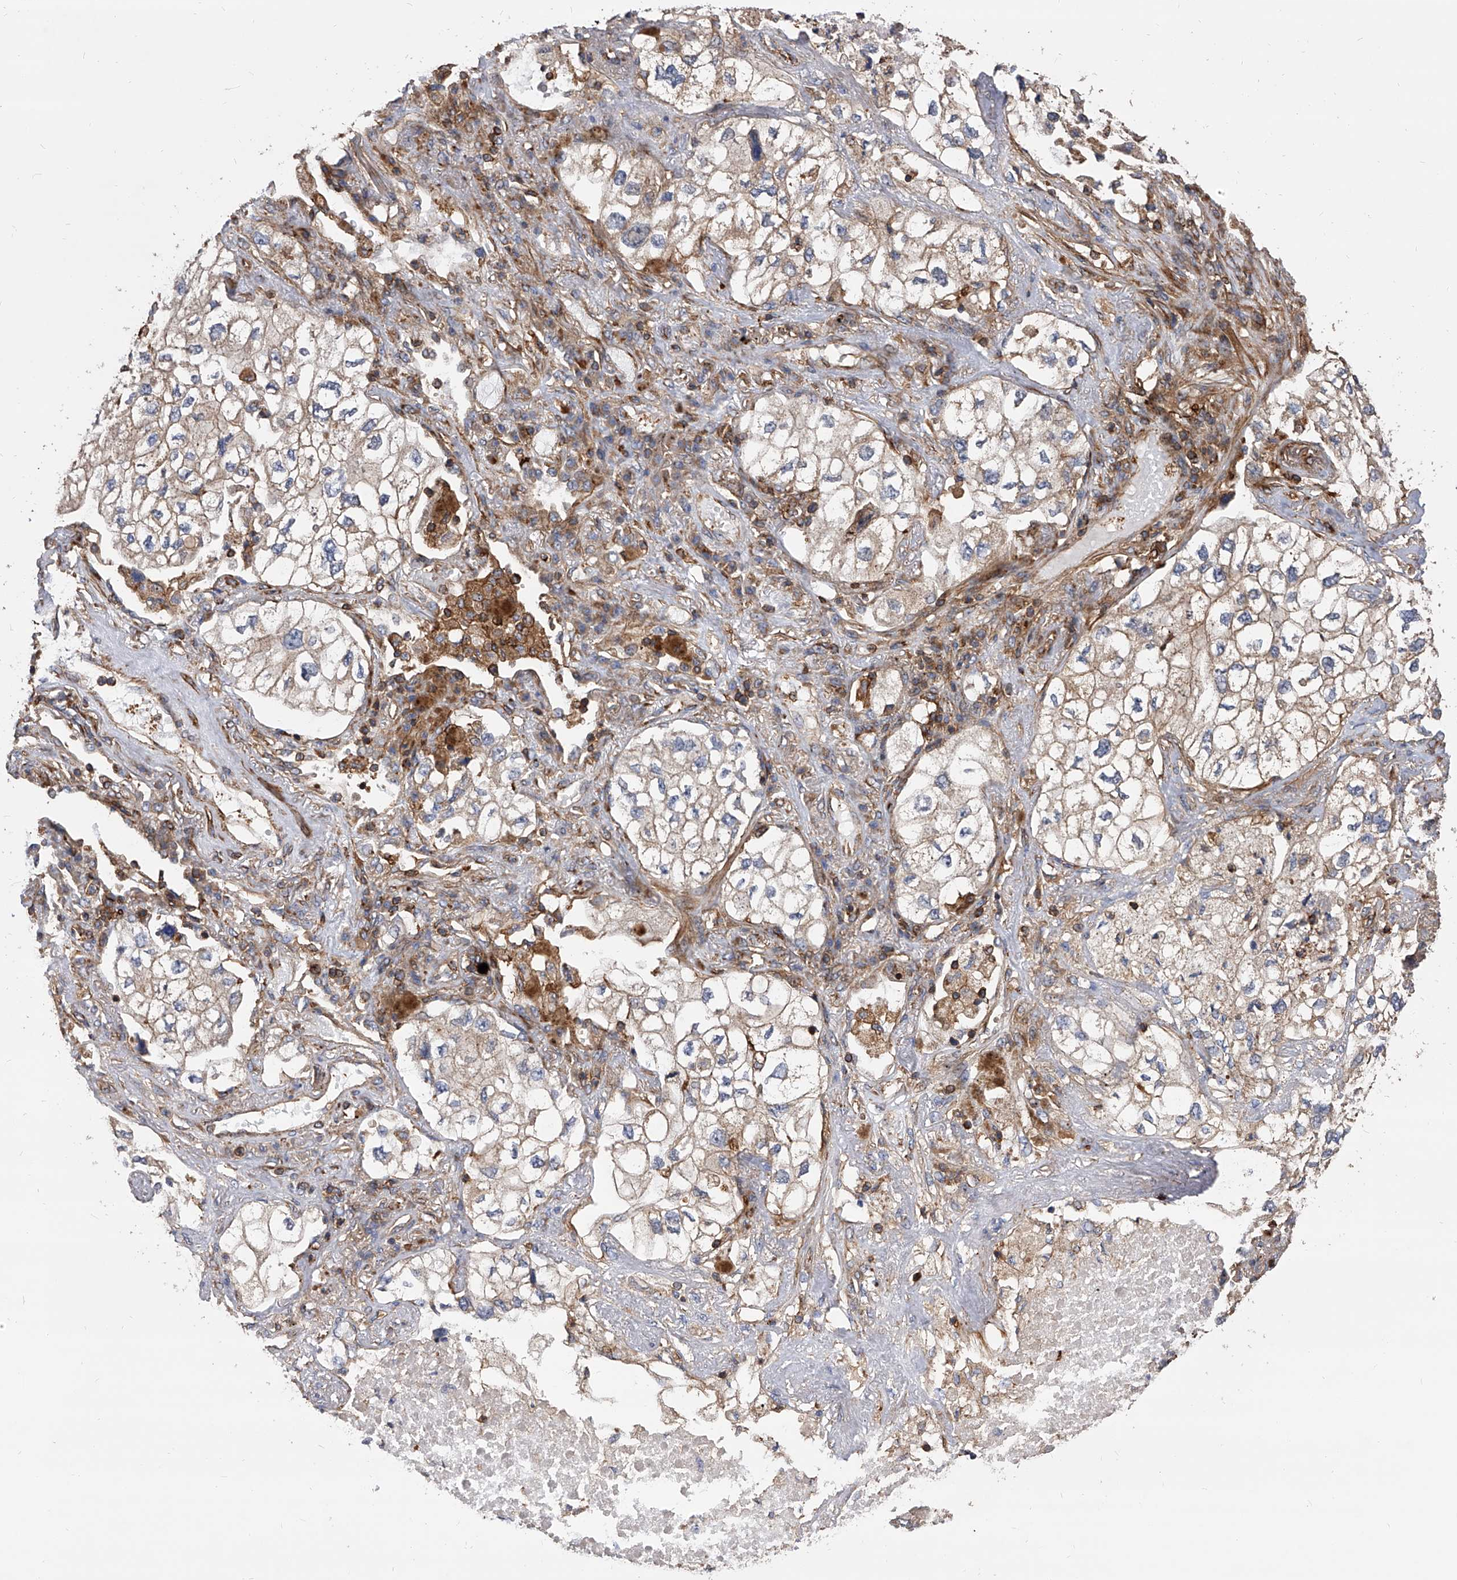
{"staining": {"intensity": "weak", "quantity": "25%-75%", "location": "cytoplasmic/membranous"}, "tissue": "lung cancer", "cell_type": "Tumor cells", "image_type": "cancer", "snomed": [{"axis": "morphology", "description": "Adenocarcinoma, NOS"}, {"axis": "topography", "description": "Lung"}], "caption": "Adenocarcinoma (lung) stained with a protein marker shows weak staining in tumor cells.", "gene": "PISD", "patient": {"sex": "male", "age": 63}}